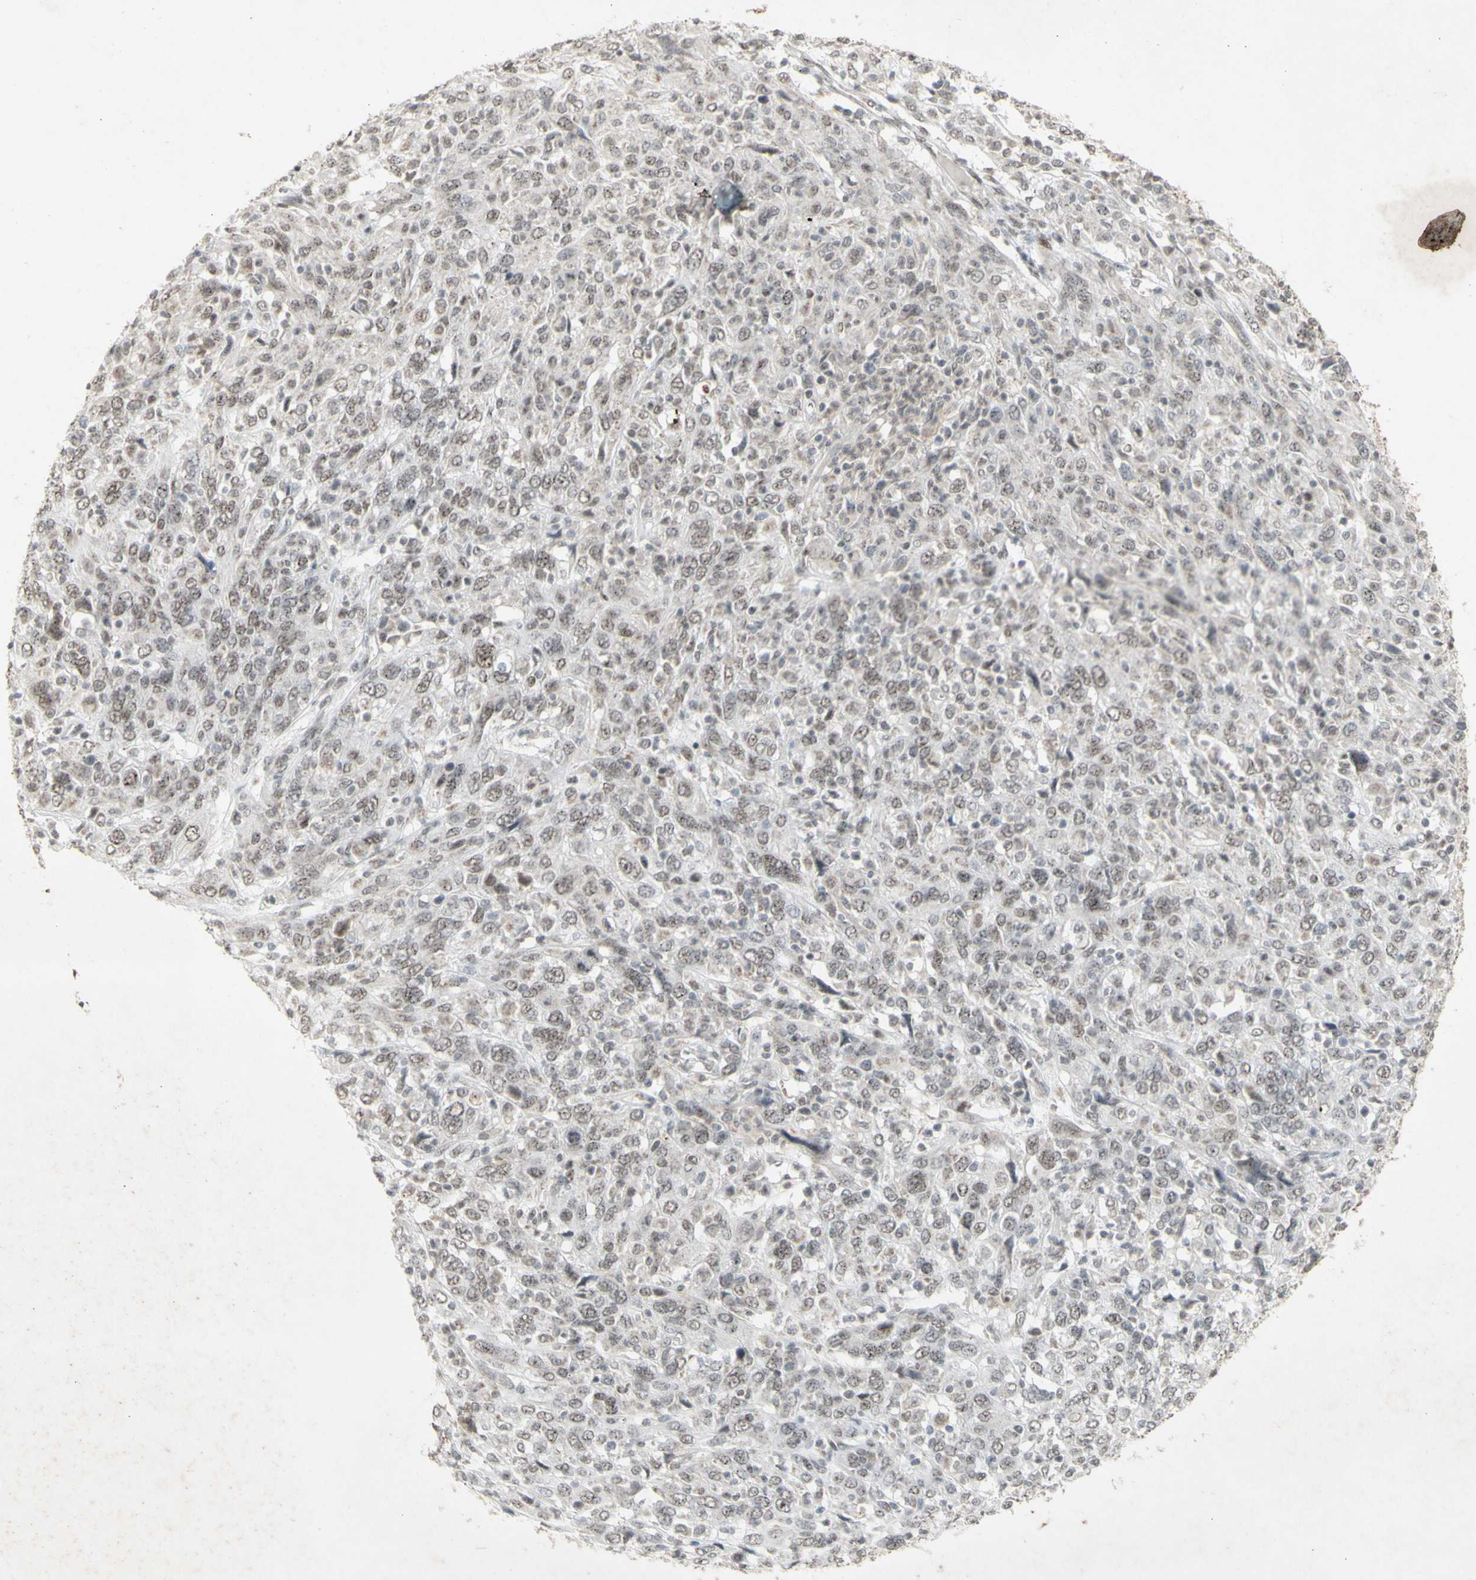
{"staining": {"intensity": "weak", "quantity": "25%-75%", "location": "nuclear"}, "tissue": "cervical cancer", "cell_type": "Tumor cells", "image_type": "cancer", "snomed": [{"axis": "morphology", "description": "Squamous cell carcinoma, NOS"}, {"axis": "topography", "description": "Cervix"}], "caption": "This is a histology image of immunohistochemistry (IHC) staining of cervical squamous cell carcinoma, which shows weak expression in the nuclear of tumor cells.", "gene": "CENPB", "patient": {"sex": "female", "age": 46}}